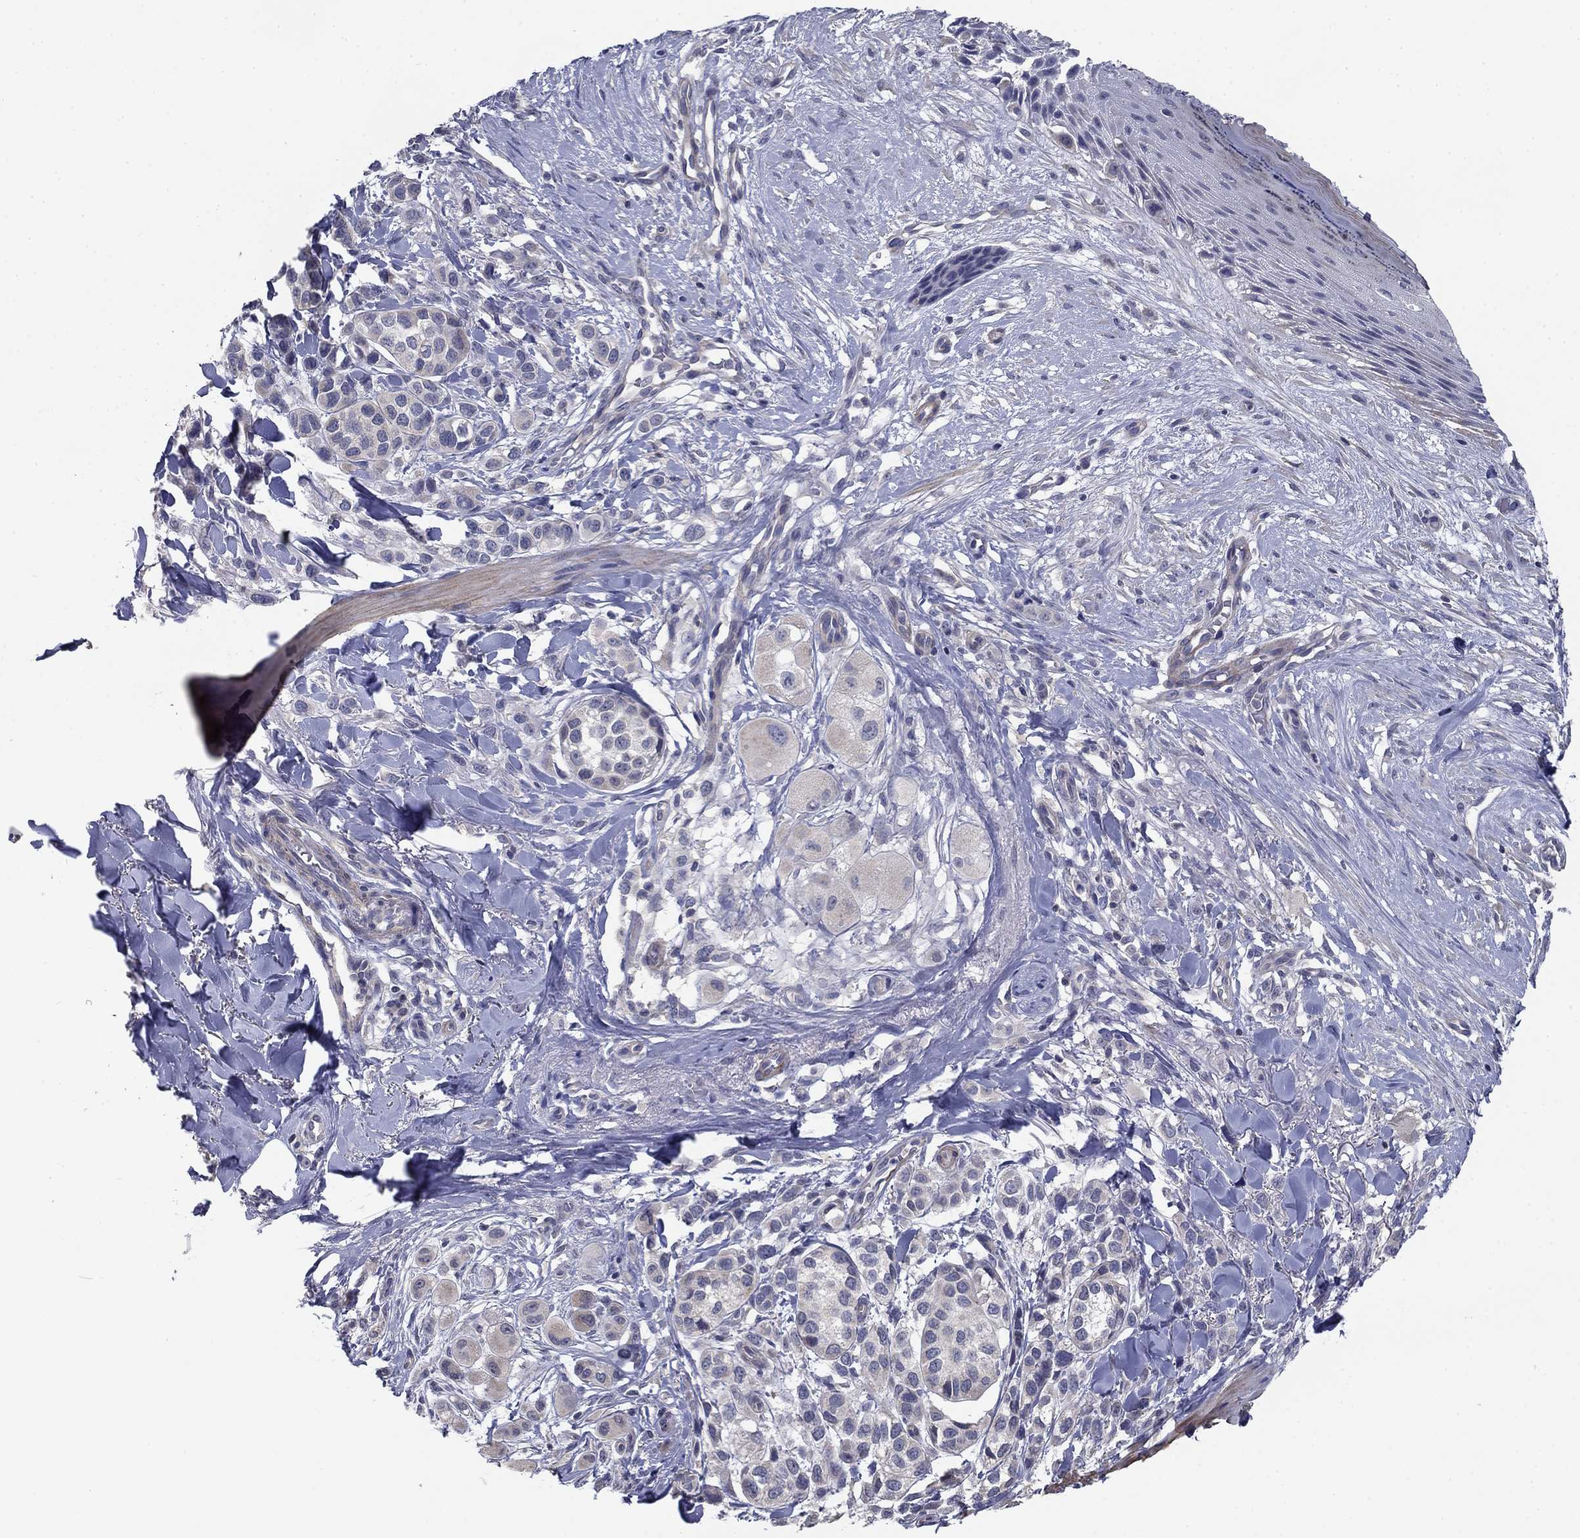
{"staining": {"intensity": "negative", "quantity": "none", "location": "none"}, "tissue": "melanoma", "cell_type": "Tumor cells", "image_type": "cancer", "snomed": [{"axis": "morphology", "description": "Malignant melanoma, NOS"}, {"axis": "topography", "description": "Skin"}], "caption": "The IHC image has no significant expression in tumor cells of melanoma tissue.", "gene": "GRK7", "patient": {"sex": "male", "age": 57}}